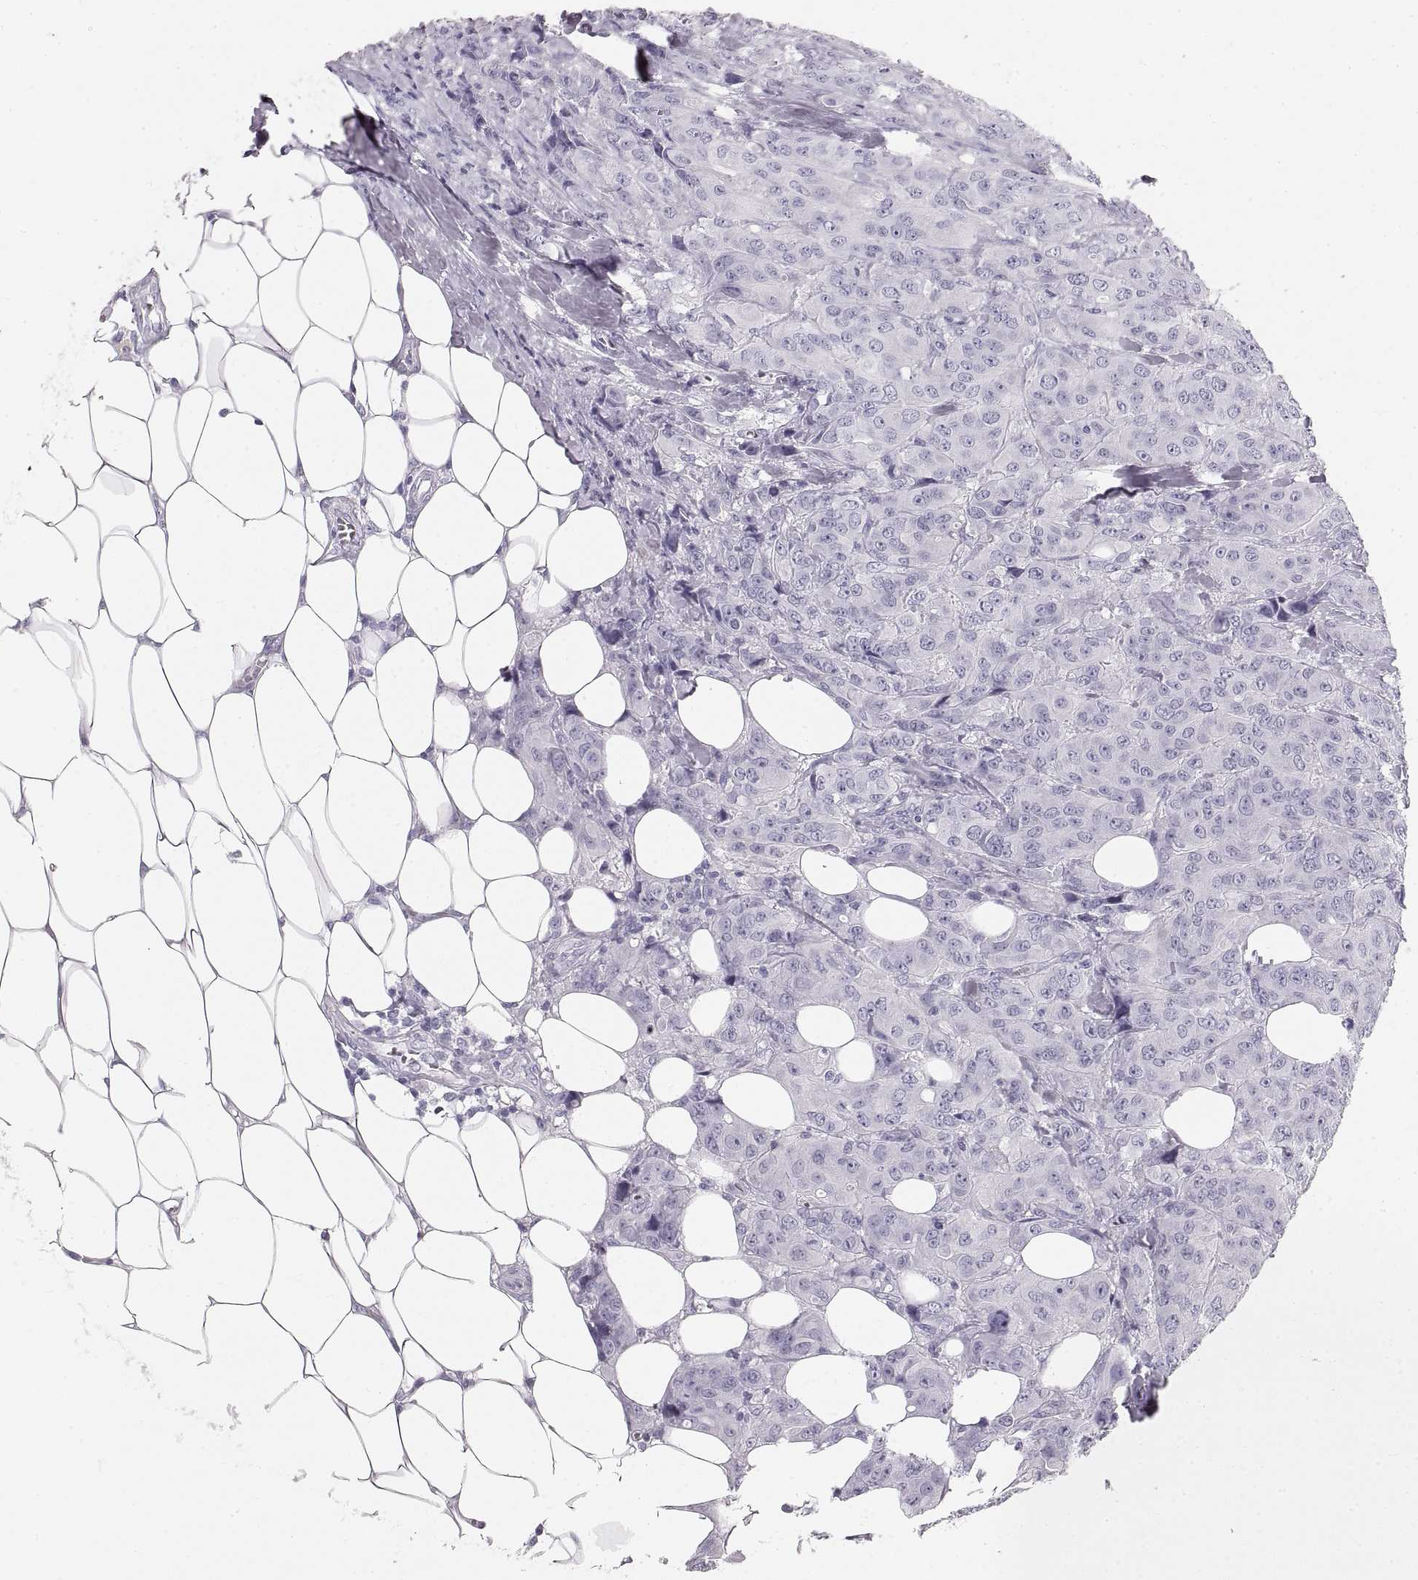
{"staining": {"intensity": "negative", "quantity": "none", "location": "none"}, "tissue": "breast cancer", "cell_type": "Tumor cells", "image_type": "cancer", "snomed": [{"axis": "morphology", "description": "Duct carcinoma"}, {"axis": "topography", "description": "Breast"}], "caption": "Tumor cells show no significant positivity in breast cancer.", "gene": "CRYAA", "patient": {"sex": "female", "age": 43}}